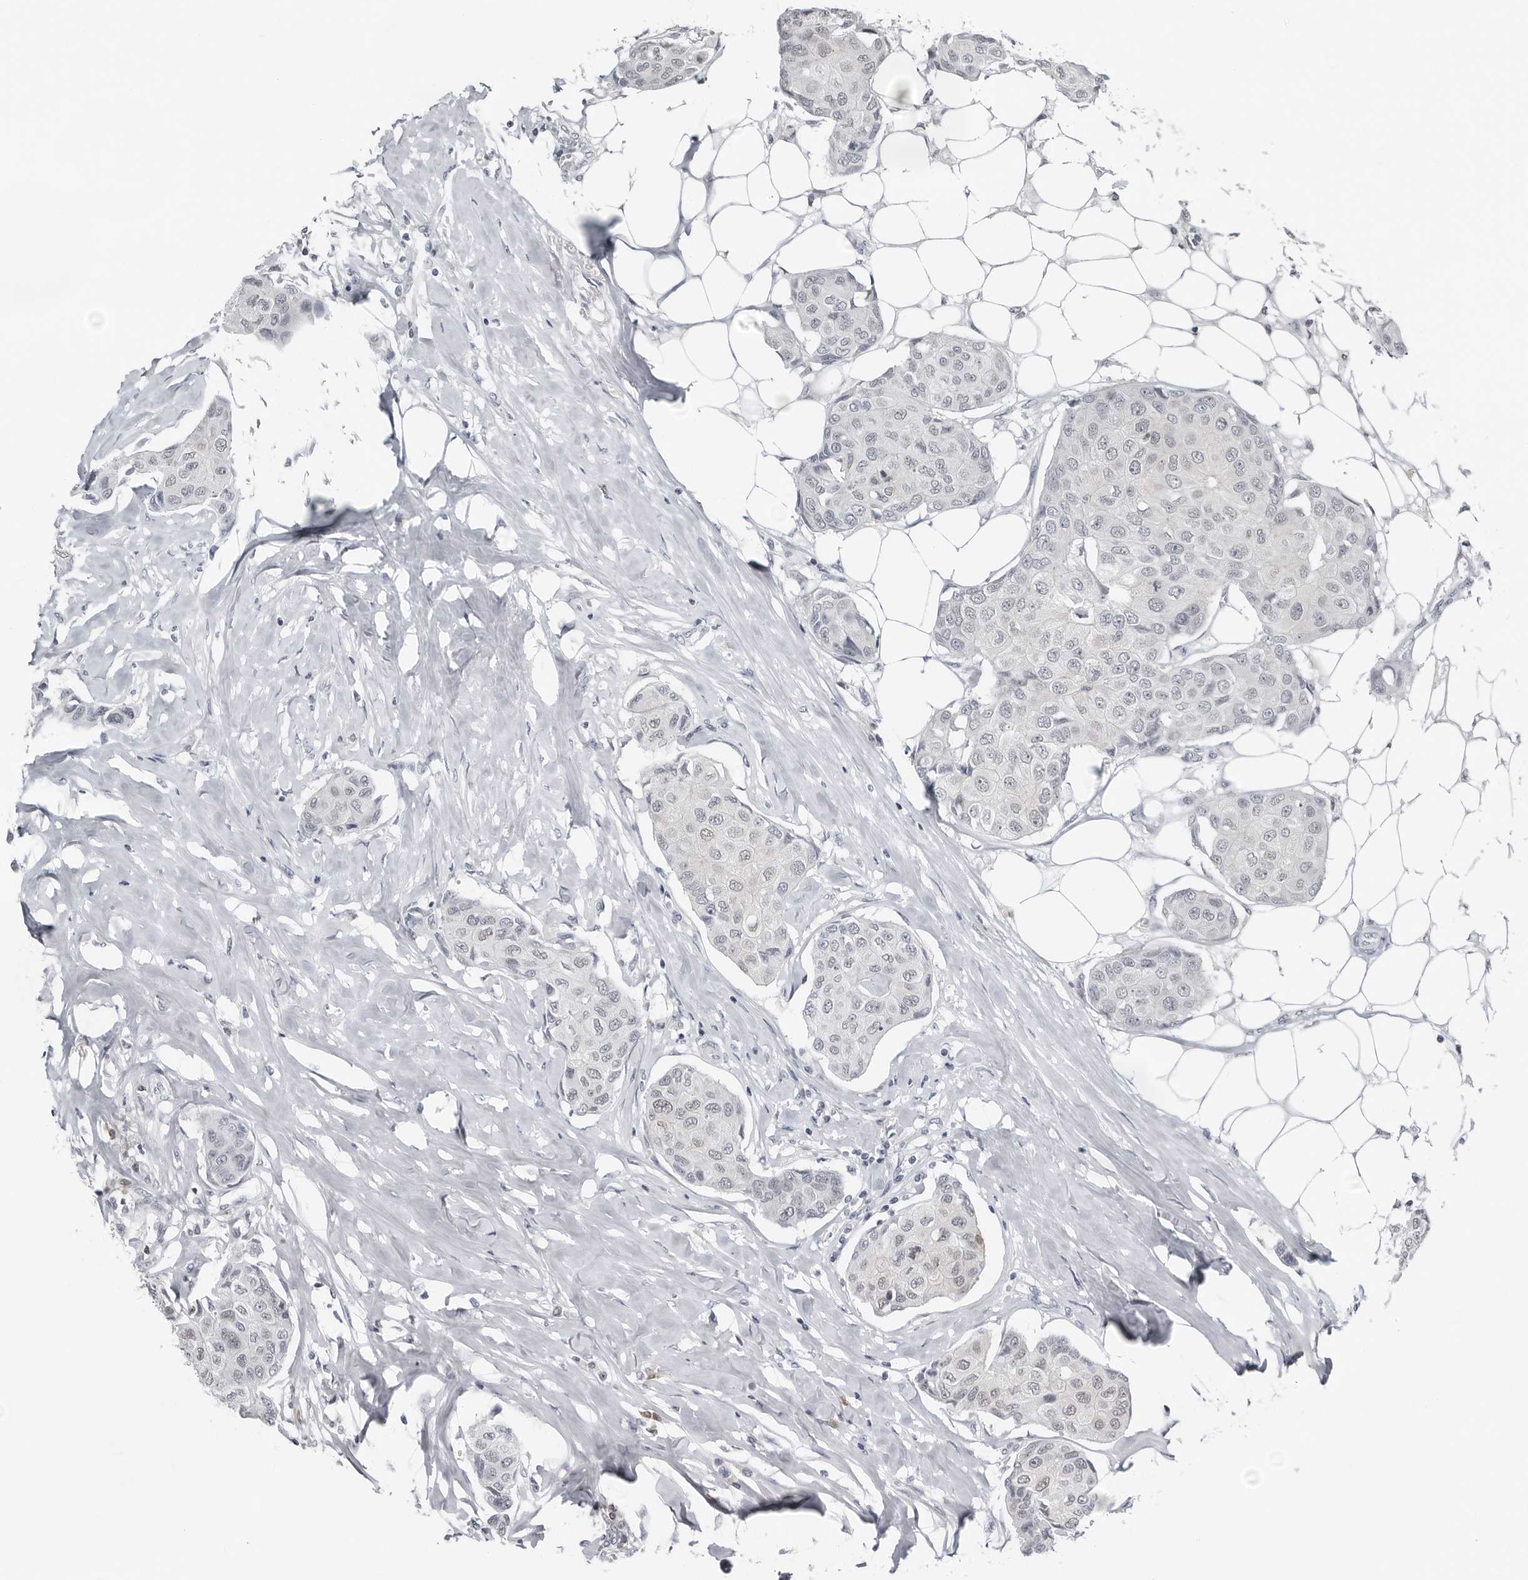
{"staining": {"intensity": "negative", "quantity": "none", "location": "none"}, "tissue": "breast cancer", "cell_type": "Tumor cells", "image_type": "cancer", "snomed": [{"axis": "morphology", "description": "Duct carcinoma"}, {"axis": "topography", "description": "Breast"}], "caption": "Protein analysis of breast cancer (intraductal carcinoma) demonstrates no significant staining in tumor cells.", "gene": "PPP1R42", "patient": {"sex": "female", "age": 80}}